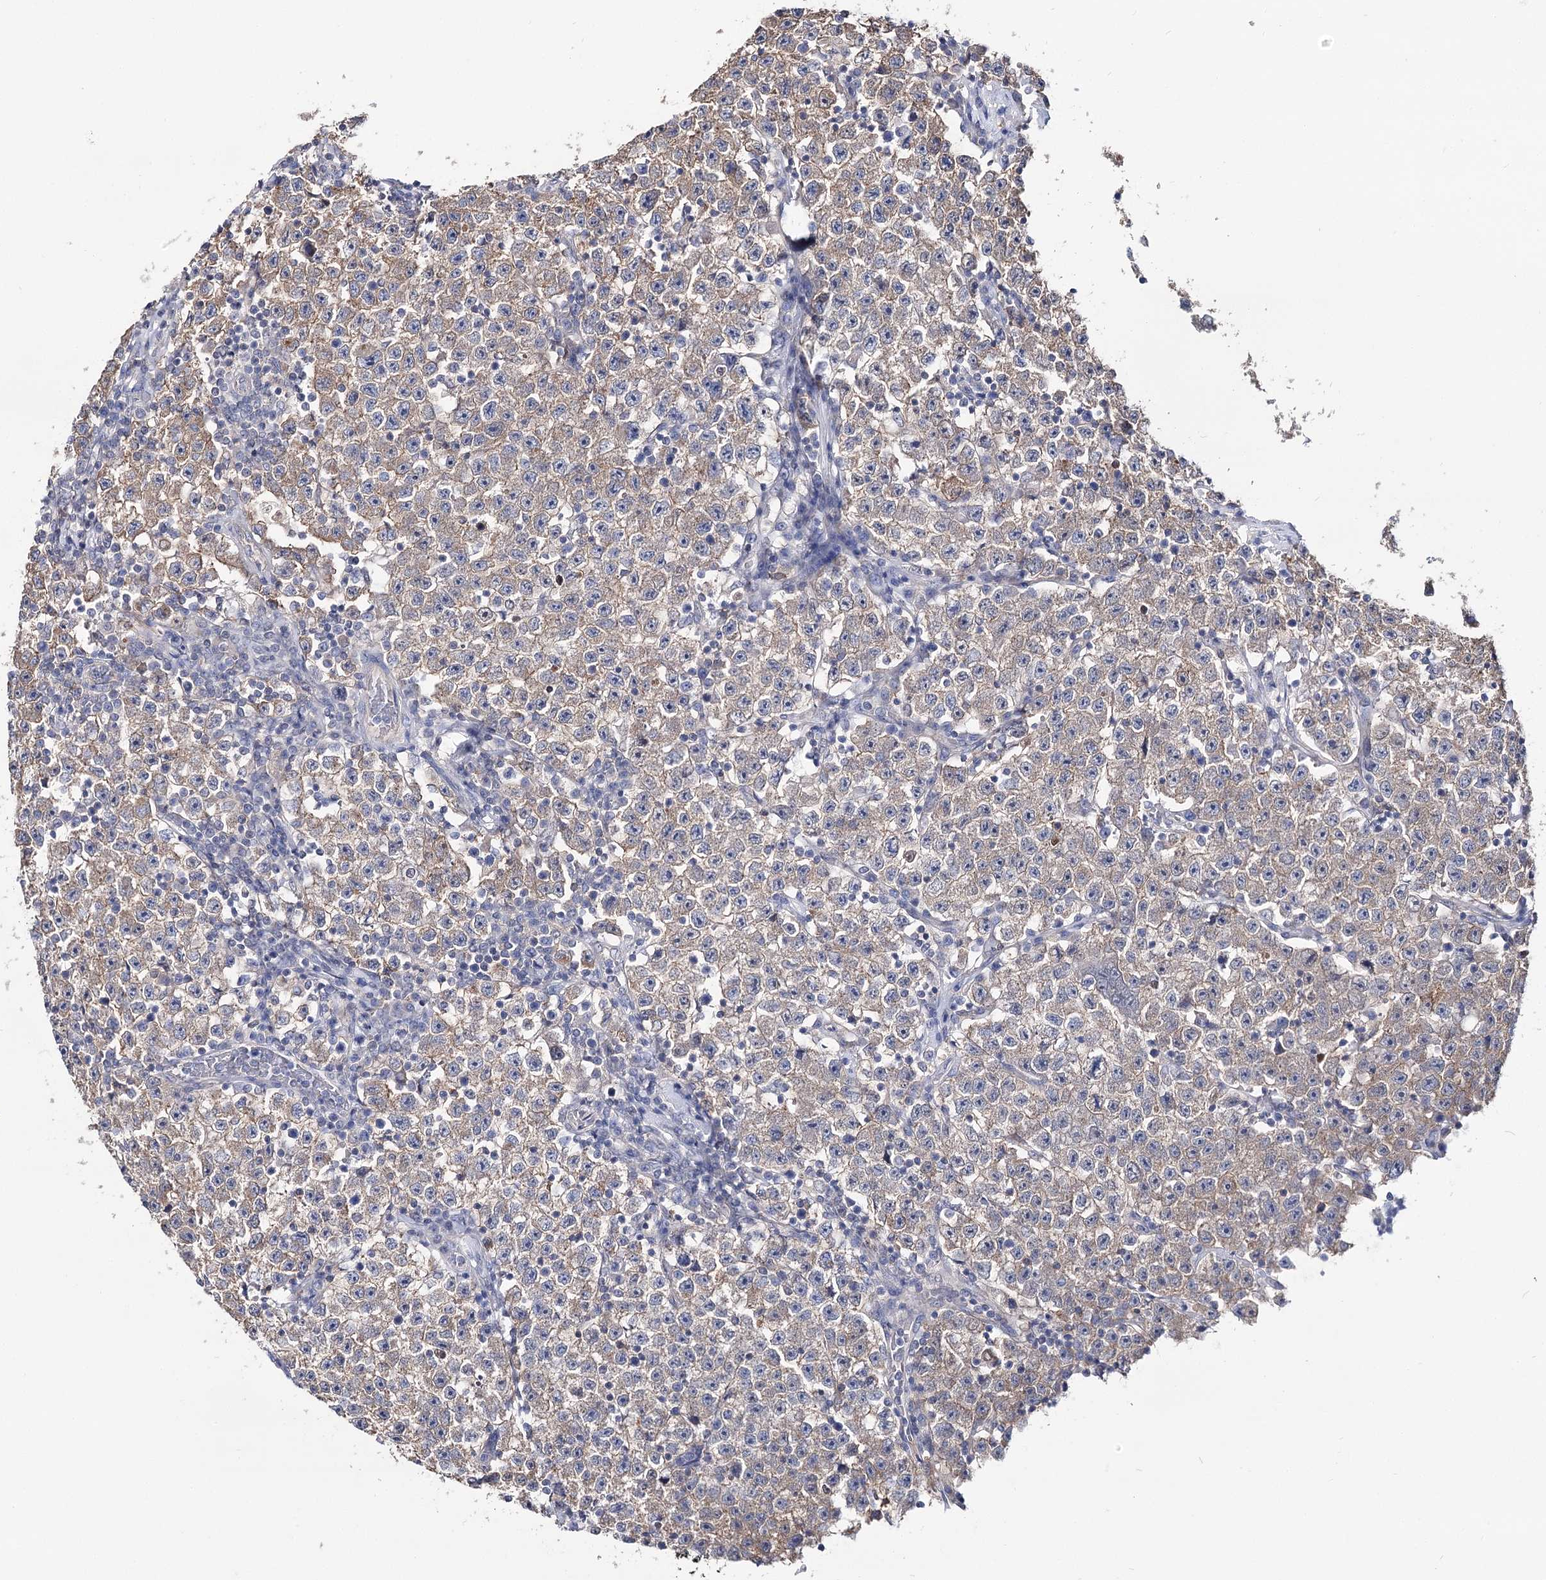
{"staining": {"intensity": "negative", "quantity": "none", "location": "none"}, "tissue": "testis cancer", "cell_type": "Tumor cells", "image_type": "cancer", "snomed": [{"axis": "morphology", "description": "Seminoma, NOS"}, {"axis": "topography", "description": "Testis"}], "caption": "Immunohistochemistry photomicrograph of neoplastic tissue: seminoma (testis) stained with DAB (3,3'-diaminobenzidine) exhibits no significant protein staining in tumor cells.", "gene": "UGP2", "patient": {"sex": "male", "age": 22}}